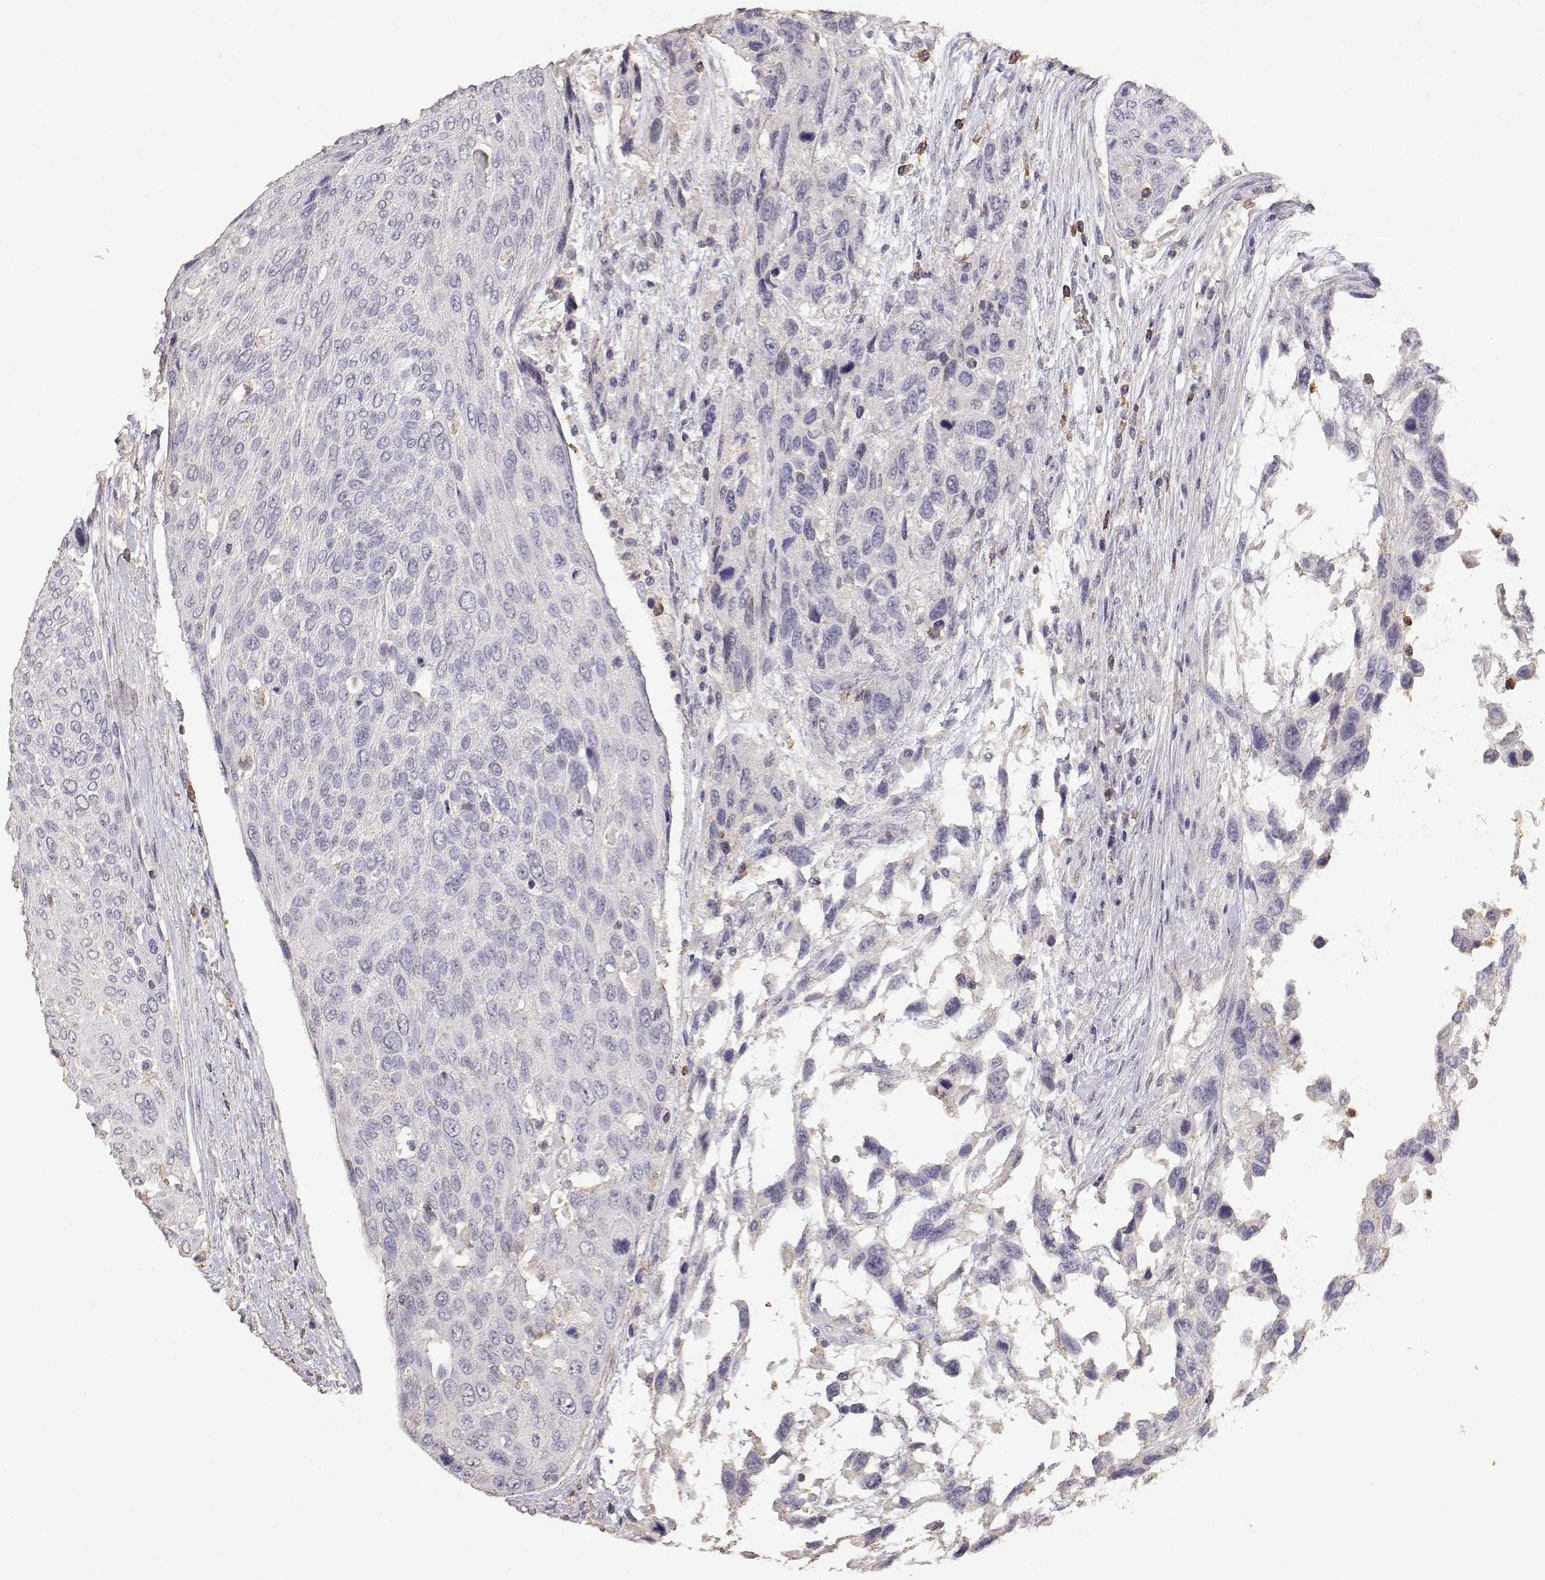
{"staining": {"intensity": "negative", "quantity": "none", "location": "none"}, "tissue": "urothelial cancer", "cell_type": "Tumor cells", "image_type": "cancer", "snomed": [{"axis": "morphology", "description": "Urothelial carcinoma, High grade"}, {"axis": "topography", "description": "Urinary bladder"}], "caption": "DAB immunohistochemical staining of urothelial cancer demonstrates no significant positivity in tumor cells.", "gene": "TNFRSF10C", "patient": {"sex": "female", "age": 70}}